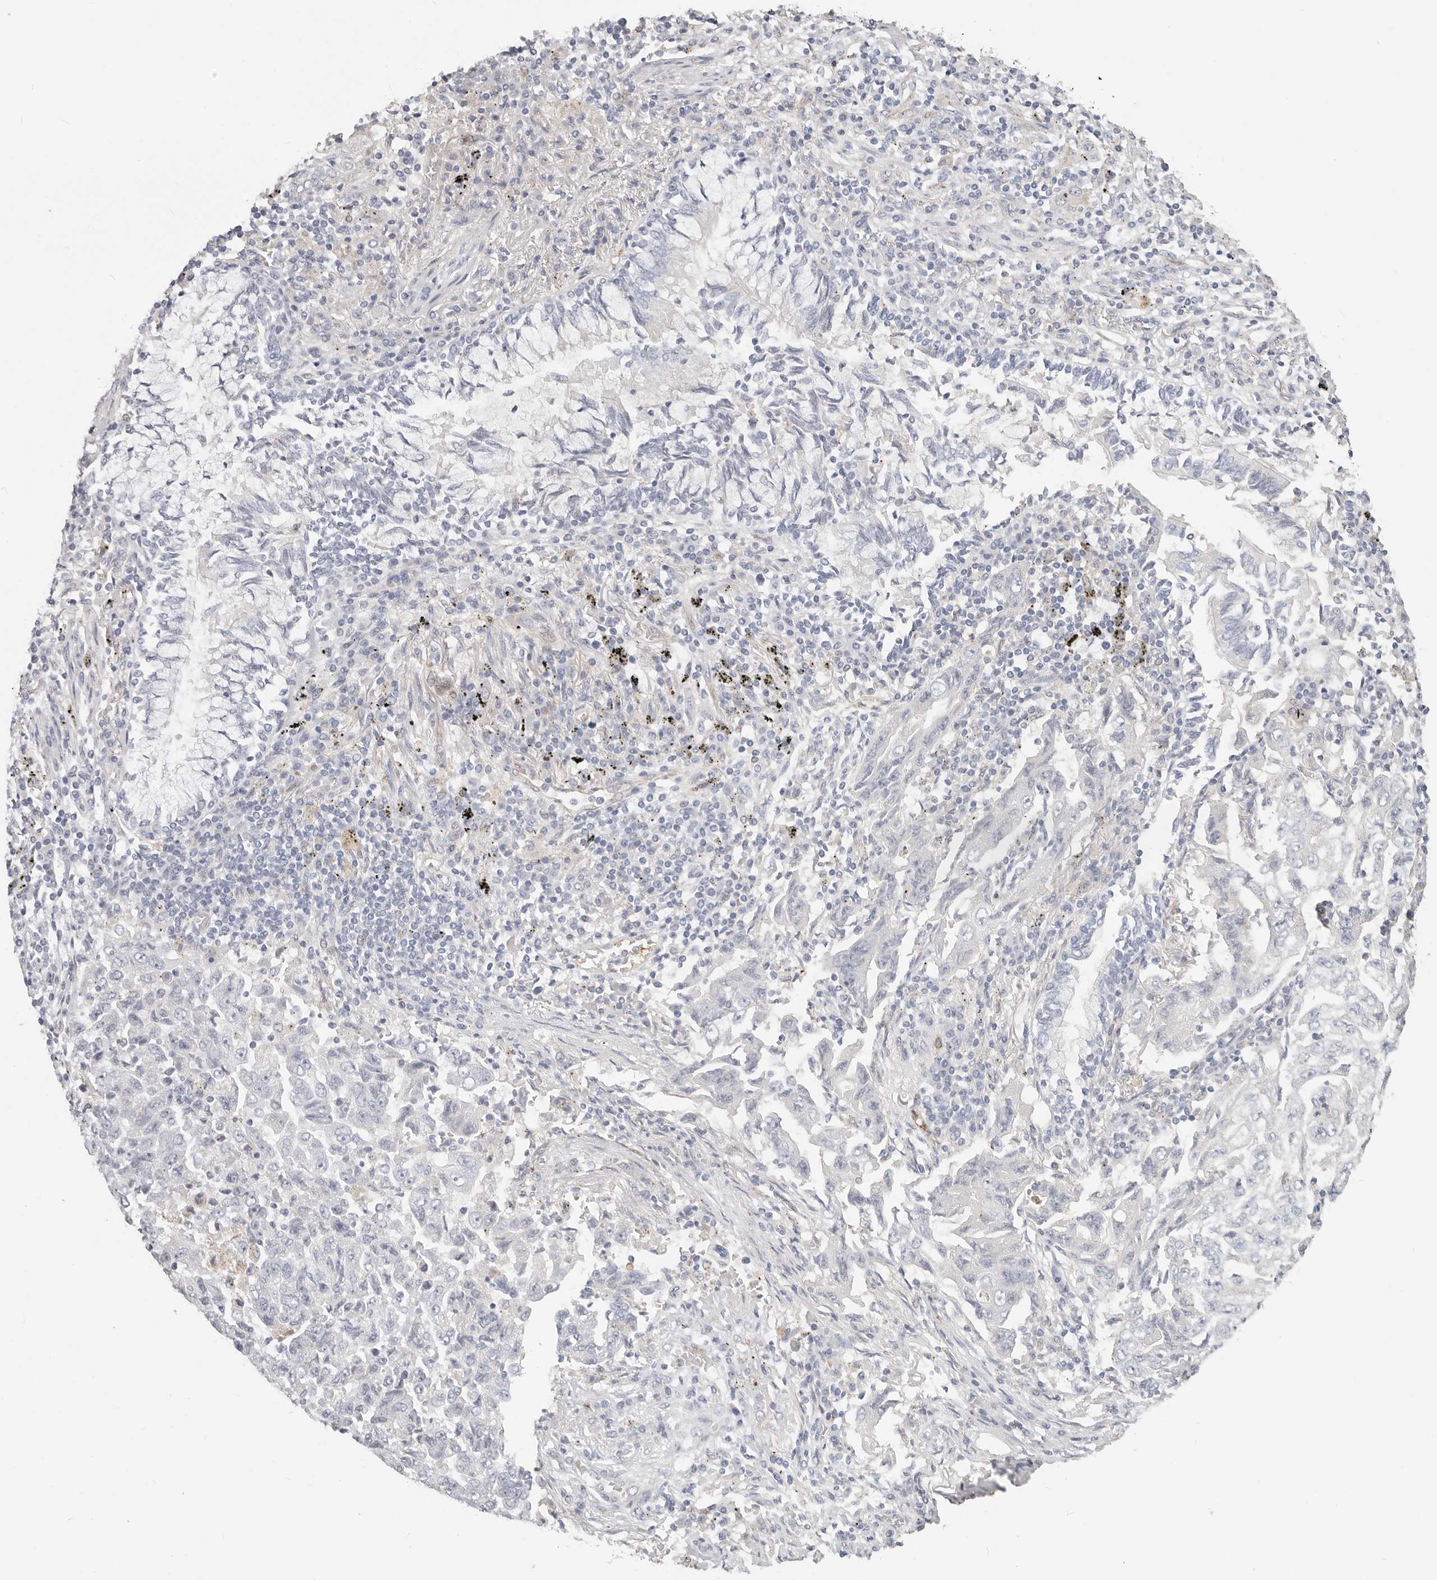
{"staining": {"intensity": "negative", "quantity": "none", "location": "none"}, "tissue": "lung cancer", "cell_type": "Tumor cells", "image_type": "cancer", "snomed": [{"axis": "morphology", "description": "Adenocarcinoma, NOS"}, {"axis": "topography", "description": "Lung"}], "caption": "Human adenocarcinoma (lung) stained for a protein using IHC displays no staining in tumor cells.", "gene": "ZRANB1", "patient": {"sex": "female", "age": 51}}